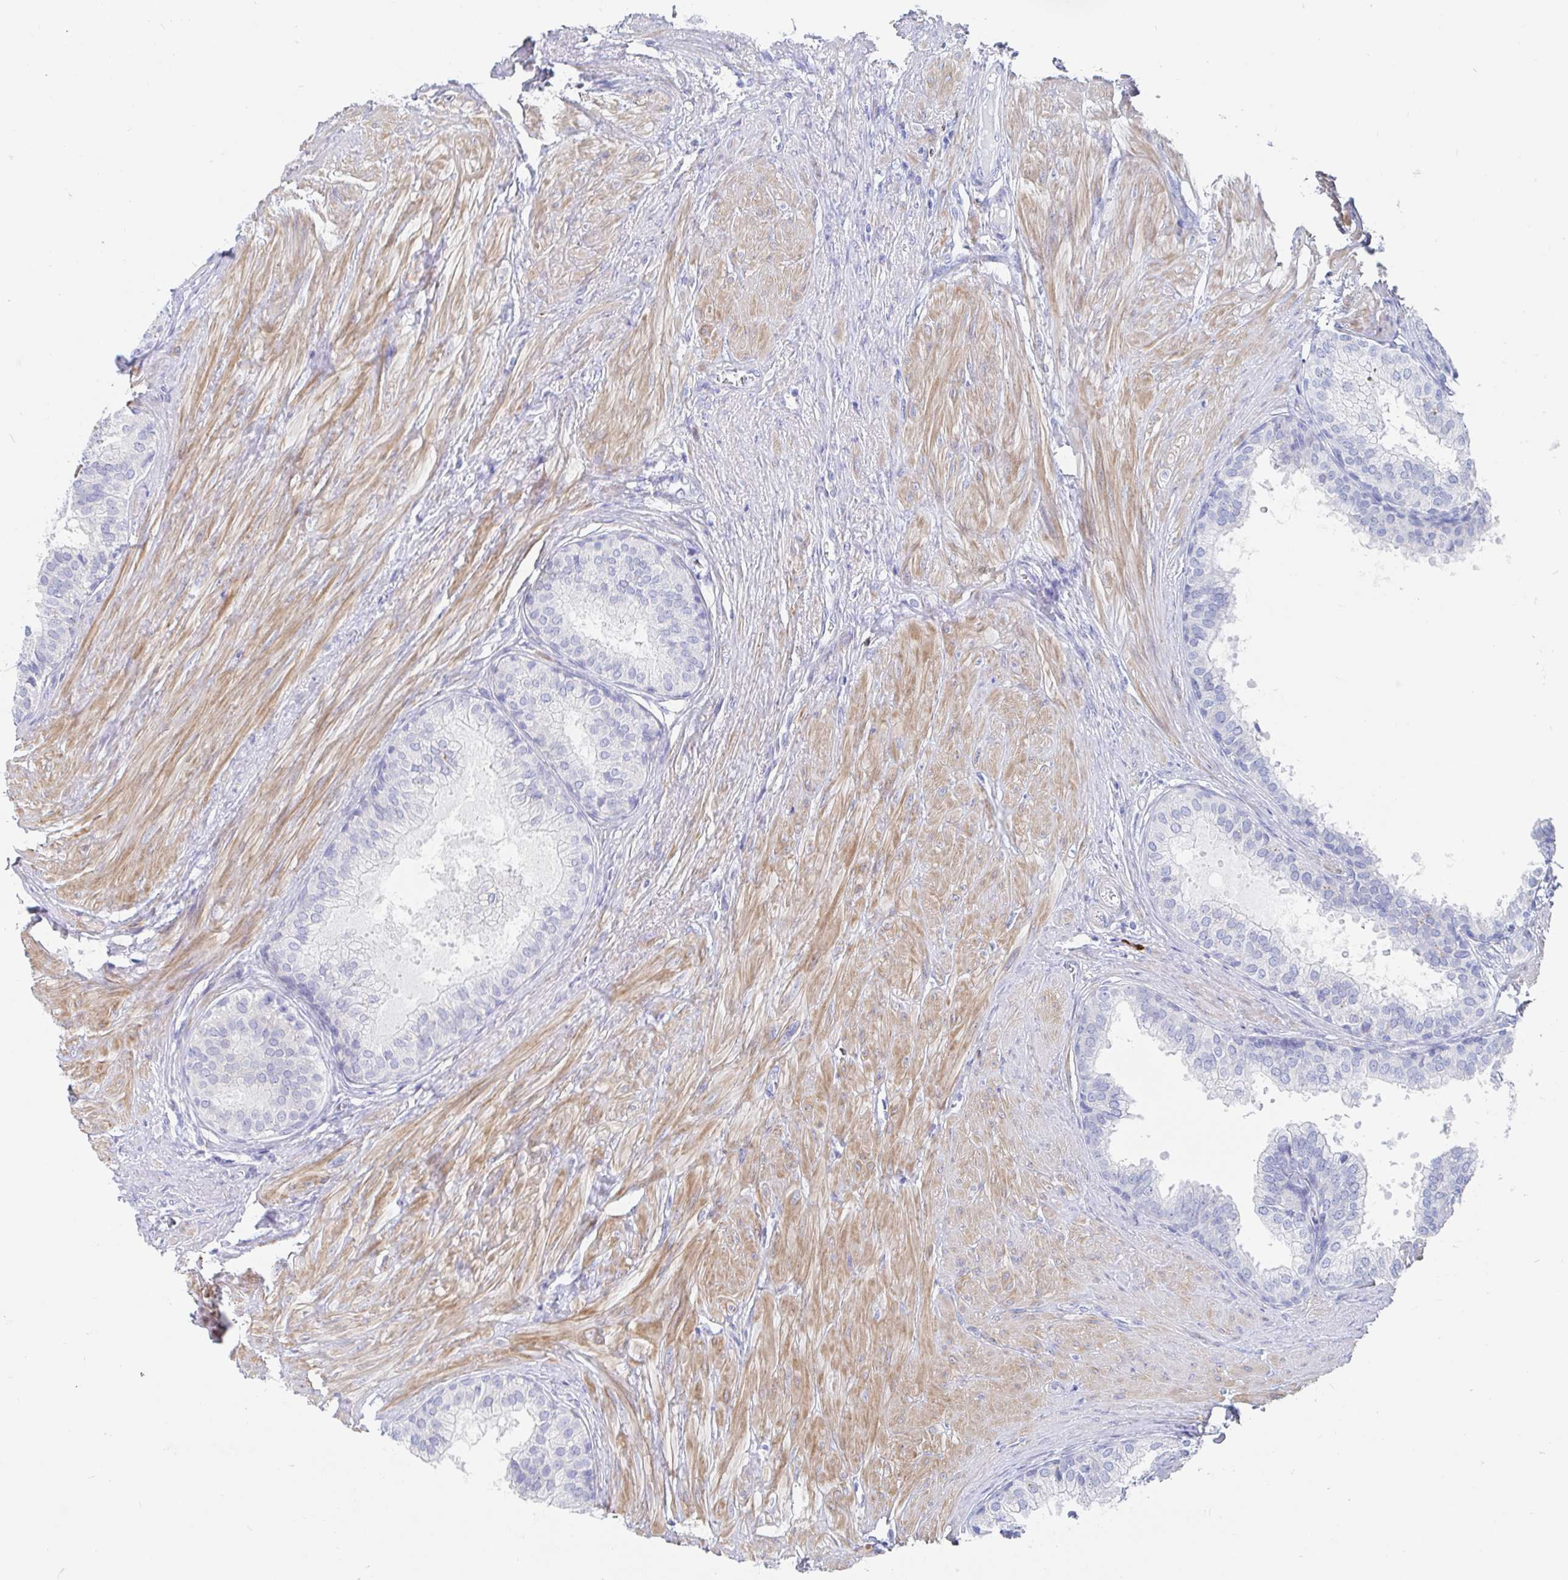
{"staining": {"intensity": "negative", "quantity": "none", "location": "none"}, "tissue": "prostate", "cell_type": "Glandular cells", "image_type": "normal", "snomed": [{"axis": "morphology", "description": "Normal tissue, NOS"}, {"axis": "topography", "description": "Prostate"}, {"axis": "topography", "description": "Peripheral nerve tissue"}], "caption": "Immunohistochemical staining of benign human prostate displays no significant positivity in glandular cells.", "gene": "PACSIN1", "patient": {"sex": "male", "age": 55}}